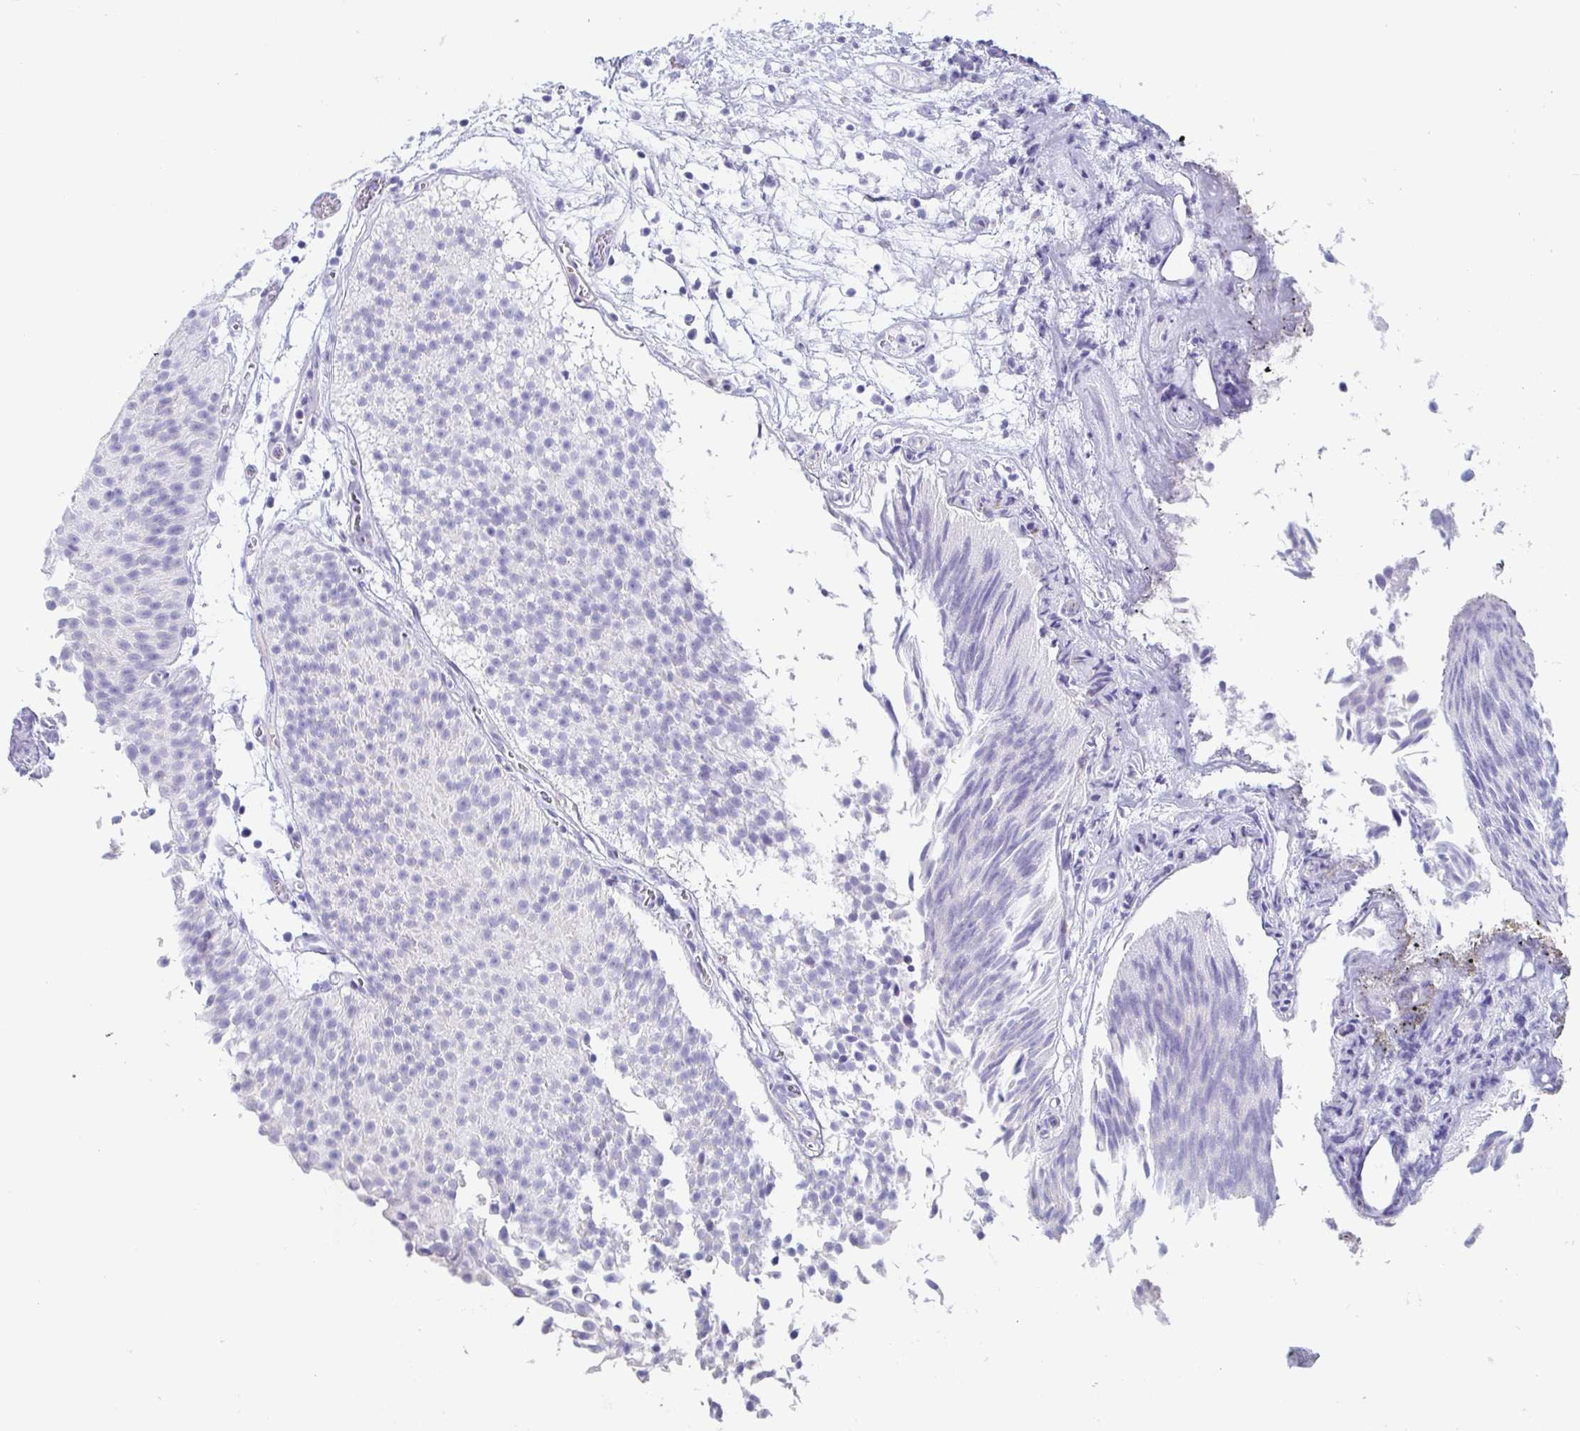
{"staining": {"intensity": "negative", "quantity": "none", "location": "none"}, "tissue": "urothelial cancer", "cell_type": "Tumor cells", "image_type": "cancer", "snomed": [{"axis": "morphology", "description": "Urothelial carcinoma, Low grade"}, {"axis": "topography", "description": "Urinary bladder"}], "caption": "A photomicrograph of human urothelial cancer is negative for staining in tumor cells.", "gene": "PRR27", "patient": {"sex": "male", "age": 80}}